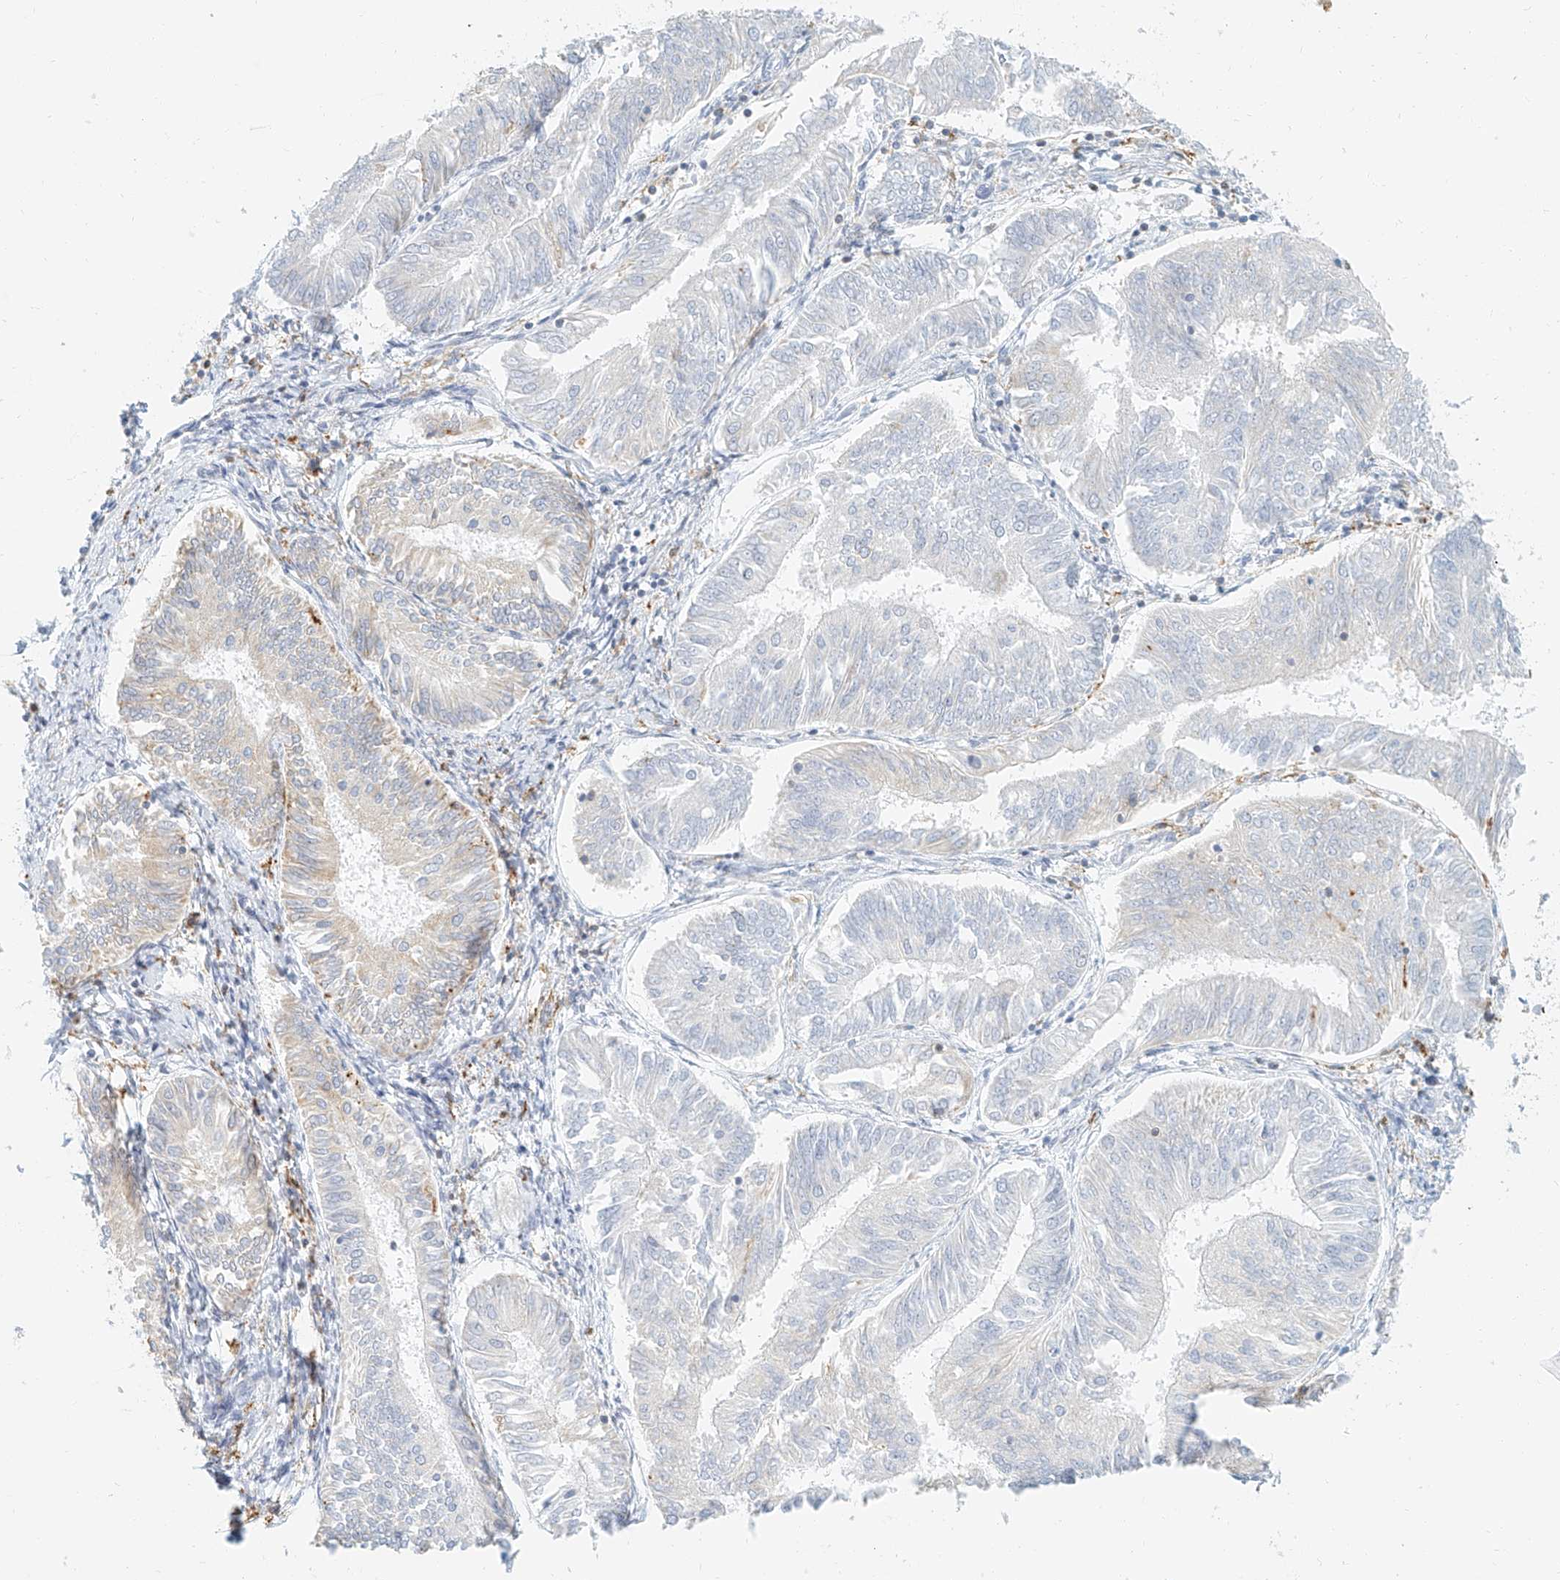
{"staining": {"intensity": "negative", "quantity": "none", "location": "none"}, "tissue": "endometrial cancer", "cell_type": "Tumor cells", "image_type": "cancer", "snomed": [{"axis": "morphology", "description": "Adenocarcinoma, NOS"}, {"axis": "topography", "description": "Endometrium"}], "caption": "Immunohistochemistry micrograph of neoplastic tissue: endometrial adenocarcinoma stained with DAB exhibits no significant protein expression in tumor cells.", "gene": "DHRS7", "patient": {"sex": "female", "age": 58}}